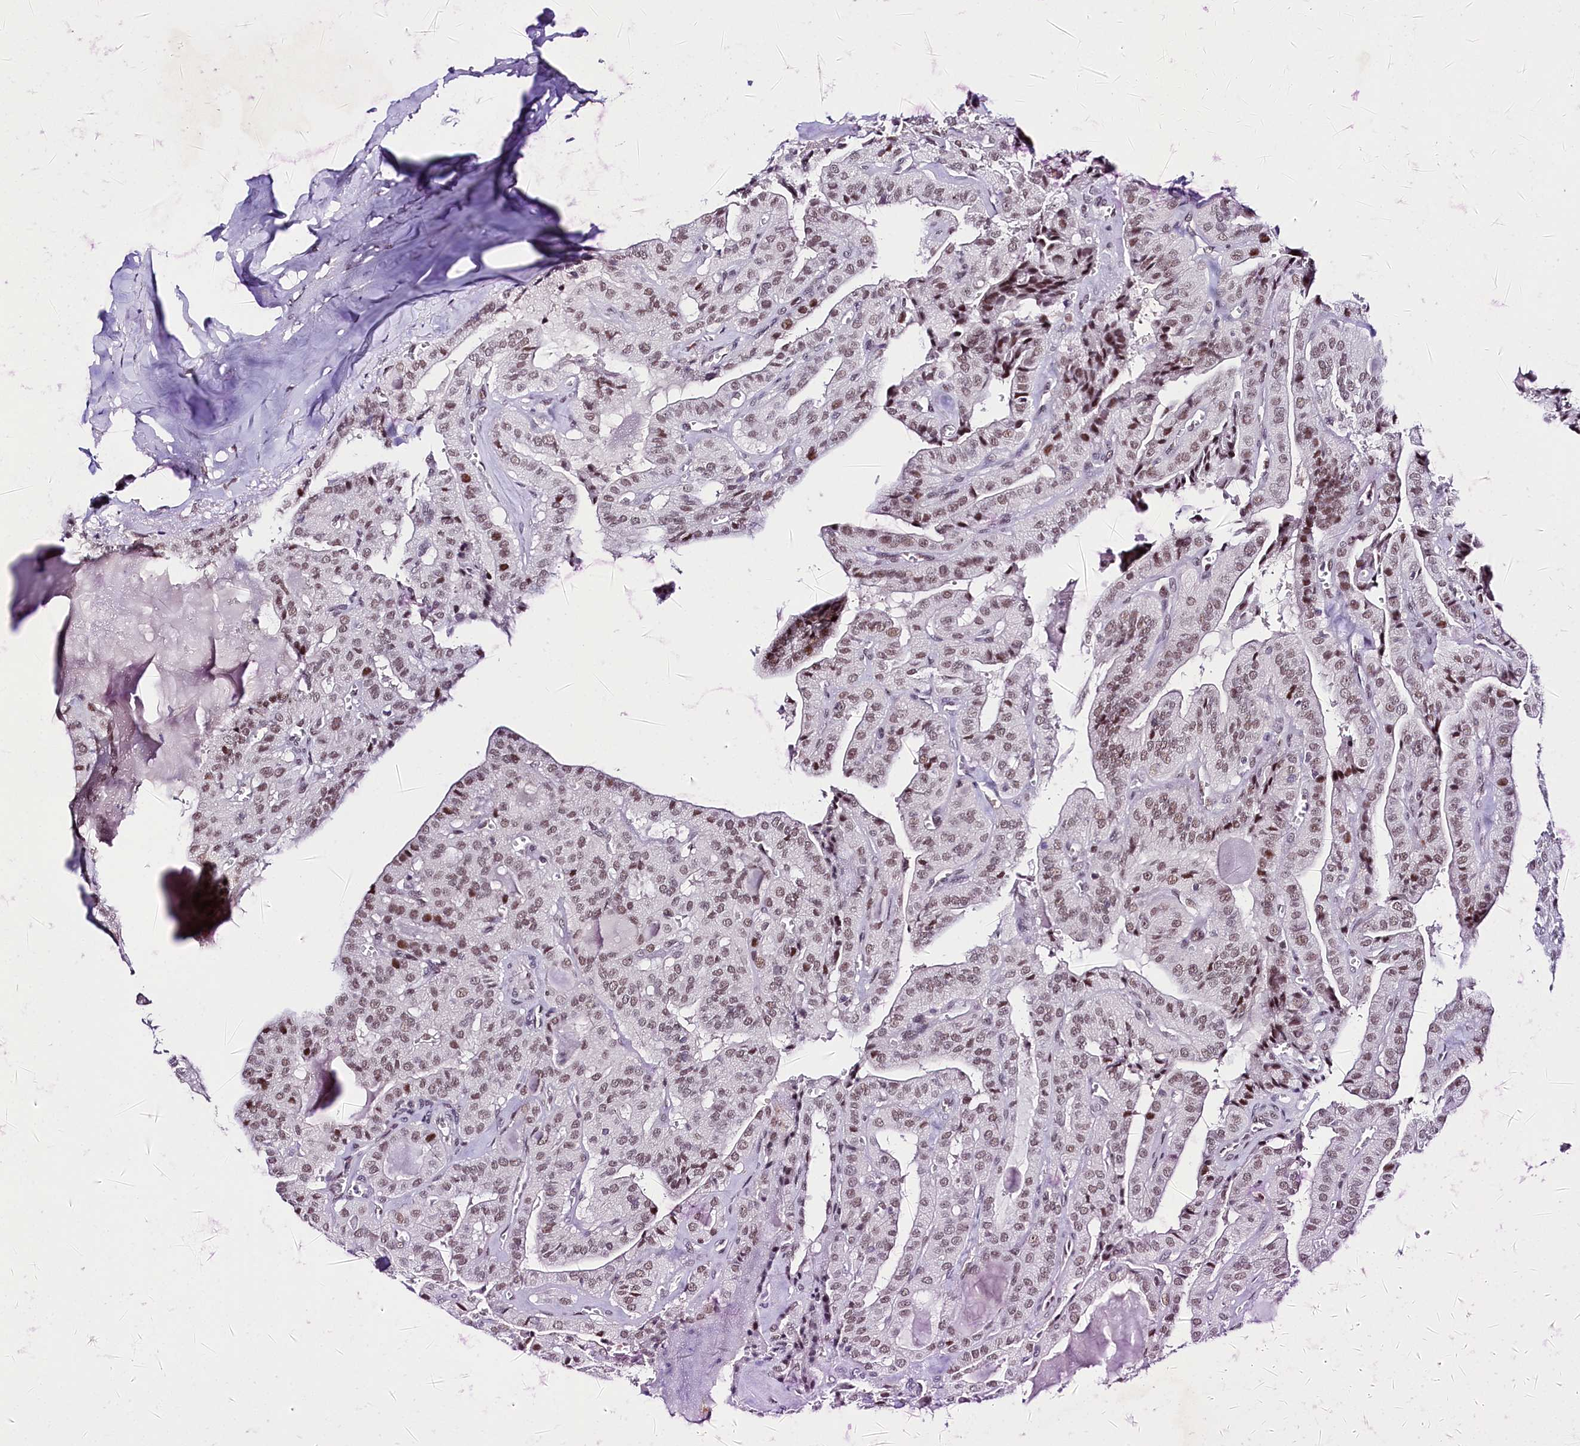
{"staining": {"intensity": "moderate", "quantity": ">75%", "location": "nuclear"}, "tissue": "thyroid cancer", "cell_type": "Tumor cells", "image_type": "cancer", "snomed": [{"axis": "morphology", "description": "Papillary adenocarcinoma, NOS"}, {"axis": "topography", "description": "Thyroid gland"}], "caption": "The image demonstrates a brown stain indicating the presence of a protein in the nuclear of tumor cells in thyroid cancer.", "gene": "SCAF11", "patient": {"sex": "male", "age": 52}}